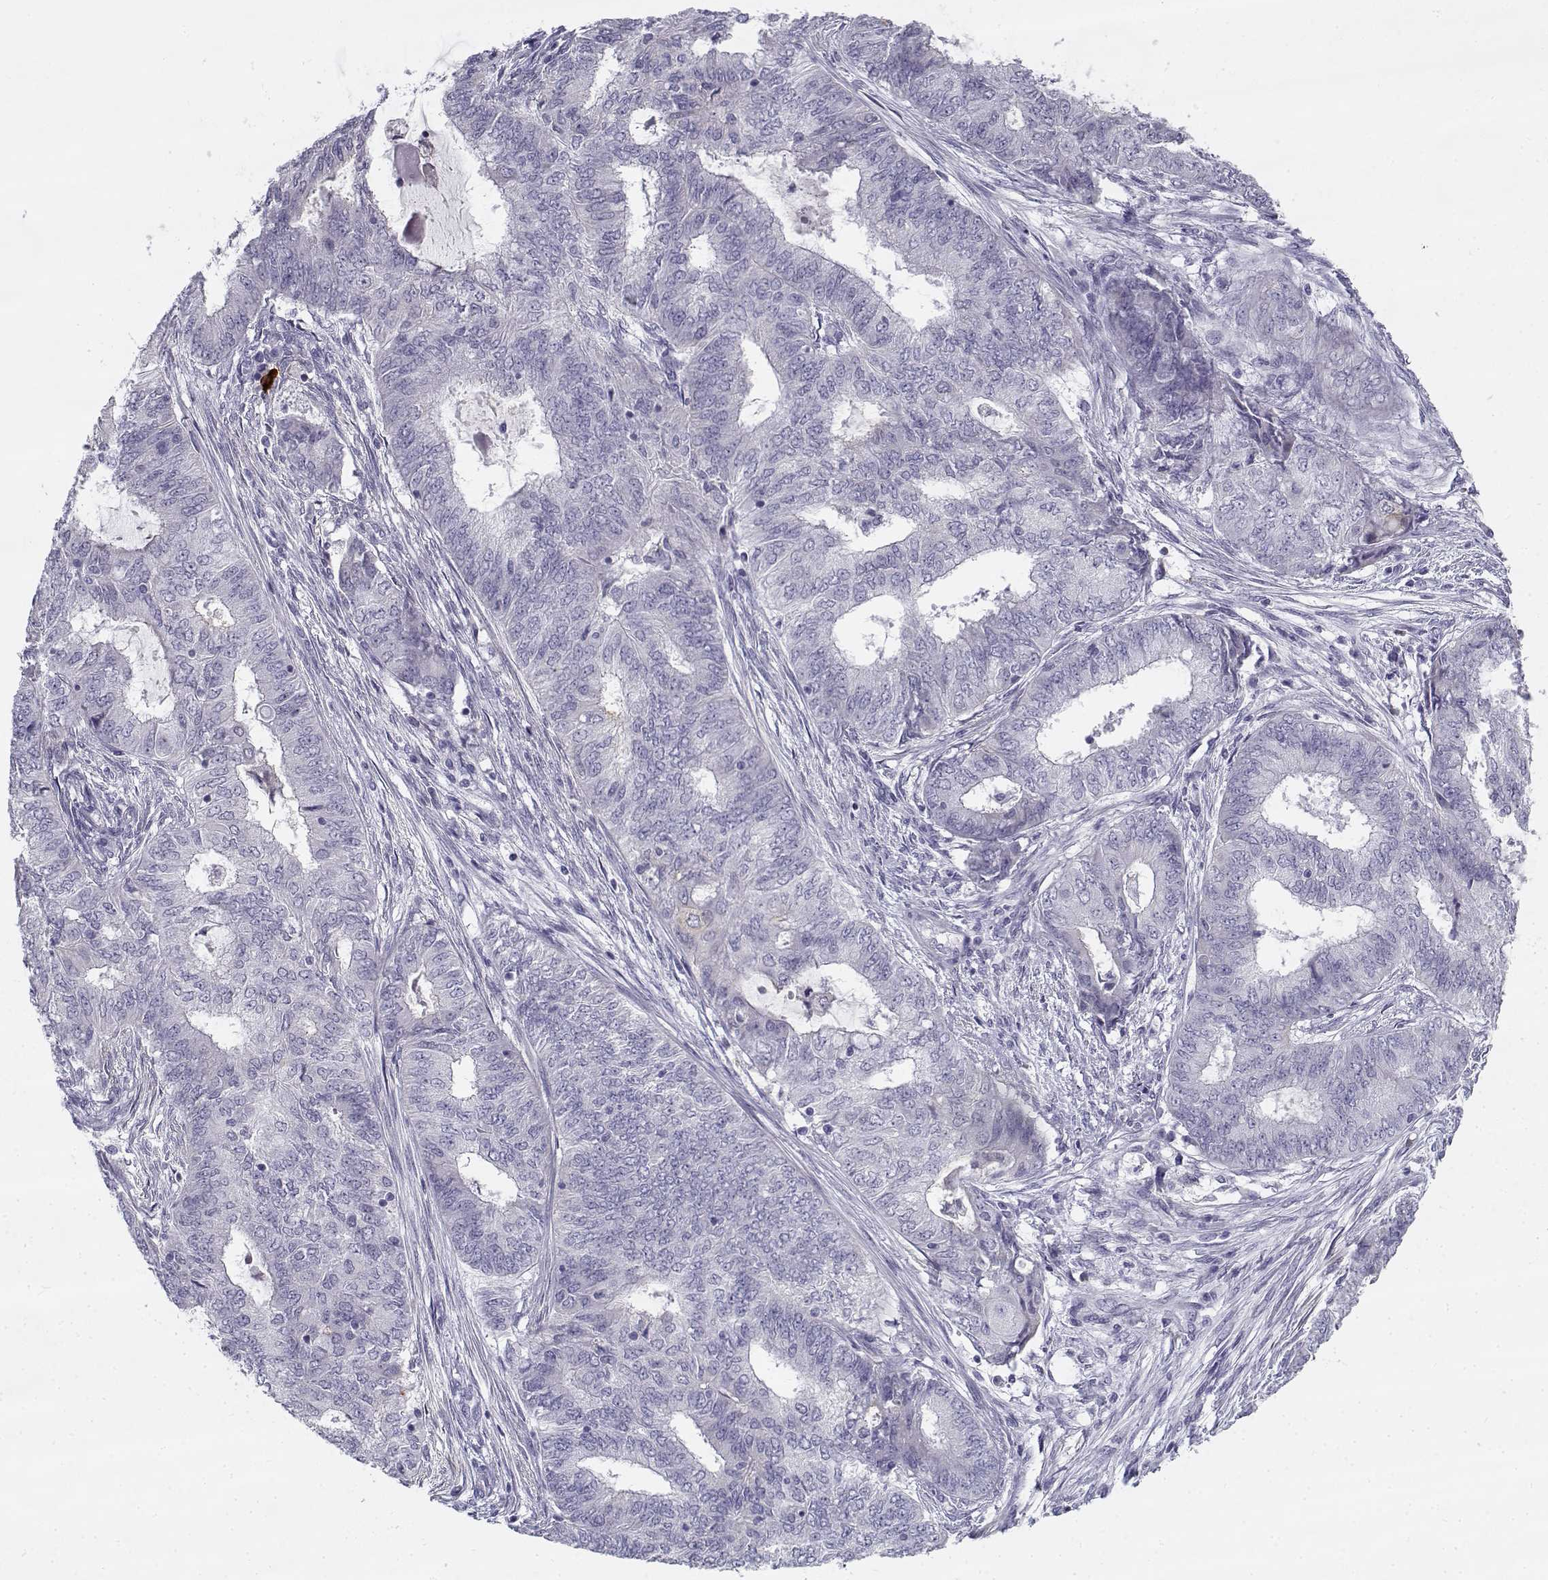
{"staining": {"intensity": "negative", "quantity": "none", "location": "none"}, "tissue": "endometrial cancer", "cell_type": "Tumor cells", "image_type": "cancer", "snomed": [{"axis": "morphology", "description": "Adenocarcinoma, NOS"}, {"axis": "topography", "description": "Endometrium"}], "caption": "This is an IHC micrograph of endometrial cancer. There is no expression in tumor cells.", "gene": "CREB3L3", "patient": {"sex": "female", "age": 62}}